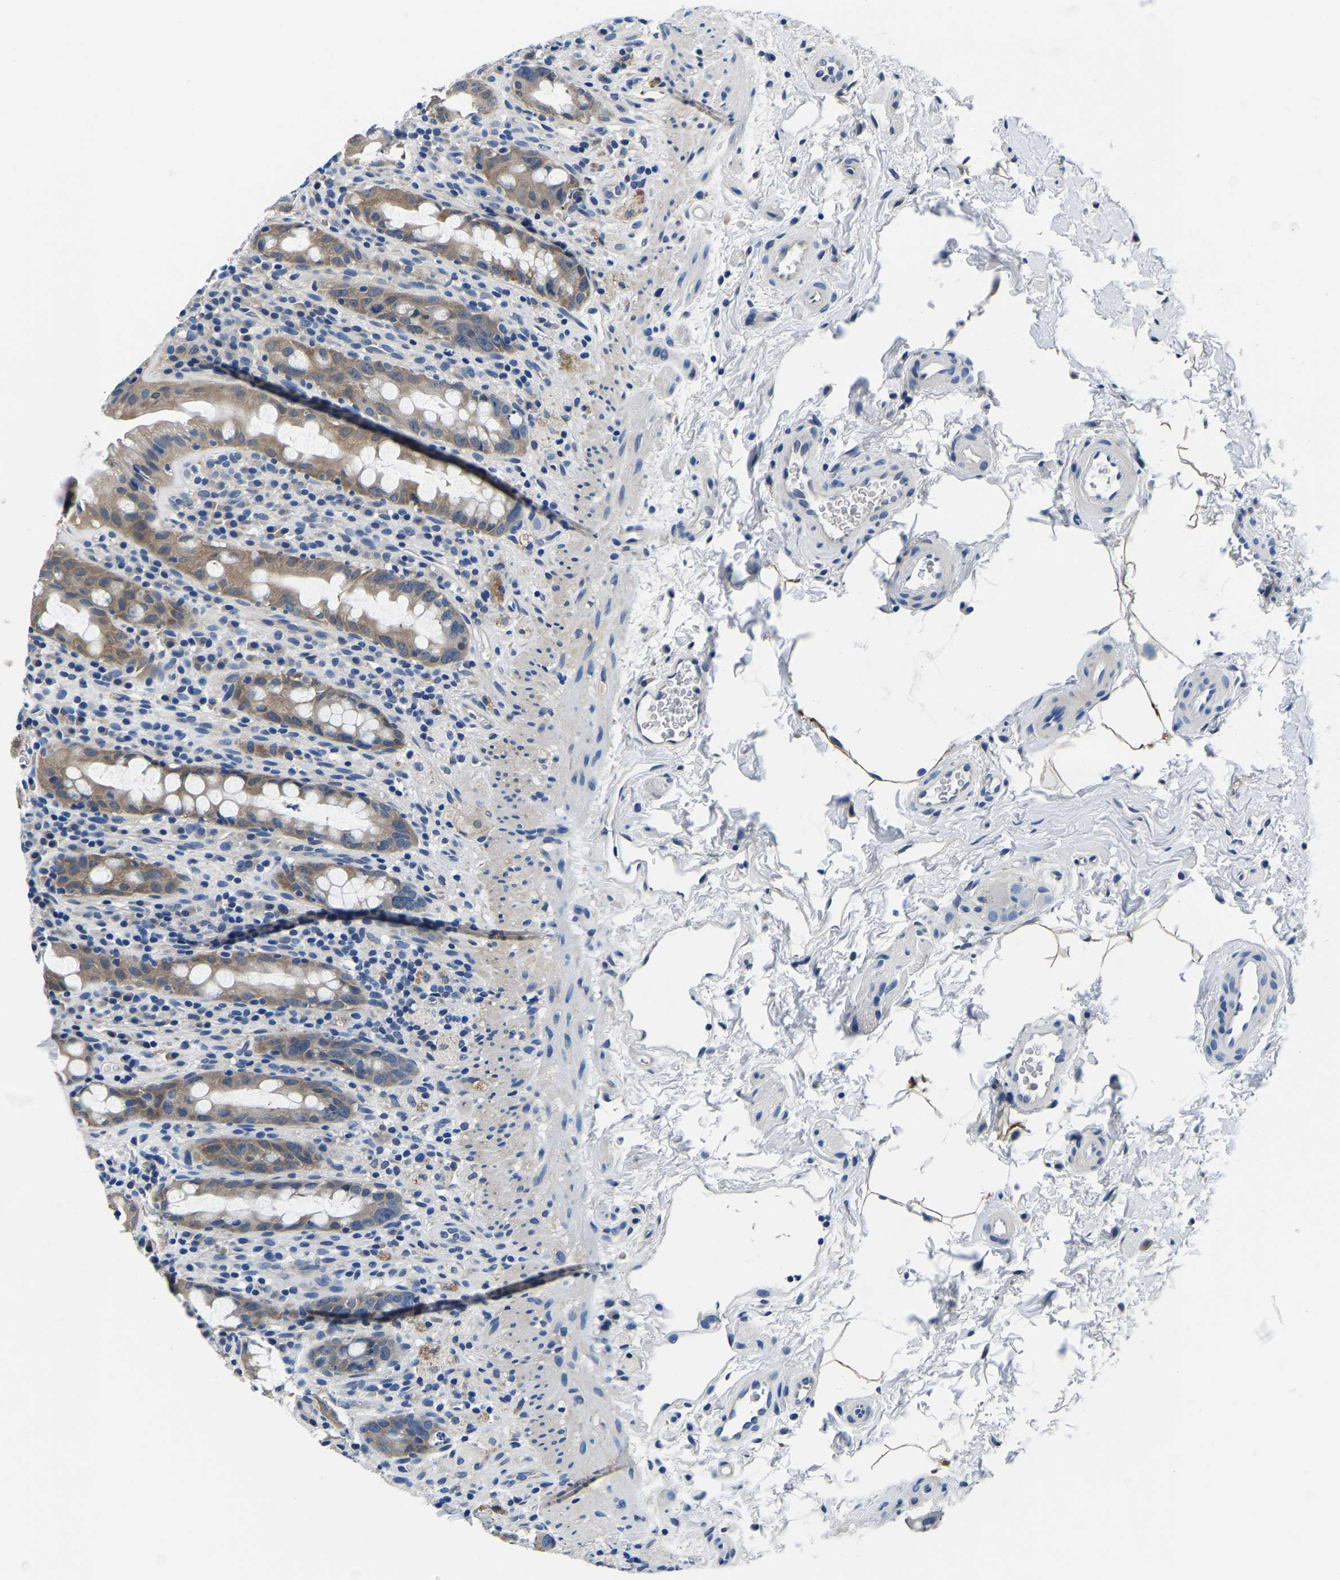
{"staining": {"intensity": "weak", "quantity": ">75%", "location": "cytoplasmic/membranous"}, "tissue": "rectum", "cell_type": "Glandular cells", "image_type": "normal", "snomed": [{"axis": "morphology", "description": "Normal tissue, NOS"}, {"axis": "topography", "description": "Rectum"}], "caption": "Protein expression analysis of normal human rectum reveals weak cytoplasmic/membranous staining in approximately >75% of glandular cells.", "gene": "ACO1", "patient": {"sex": "male", "age": 44}}